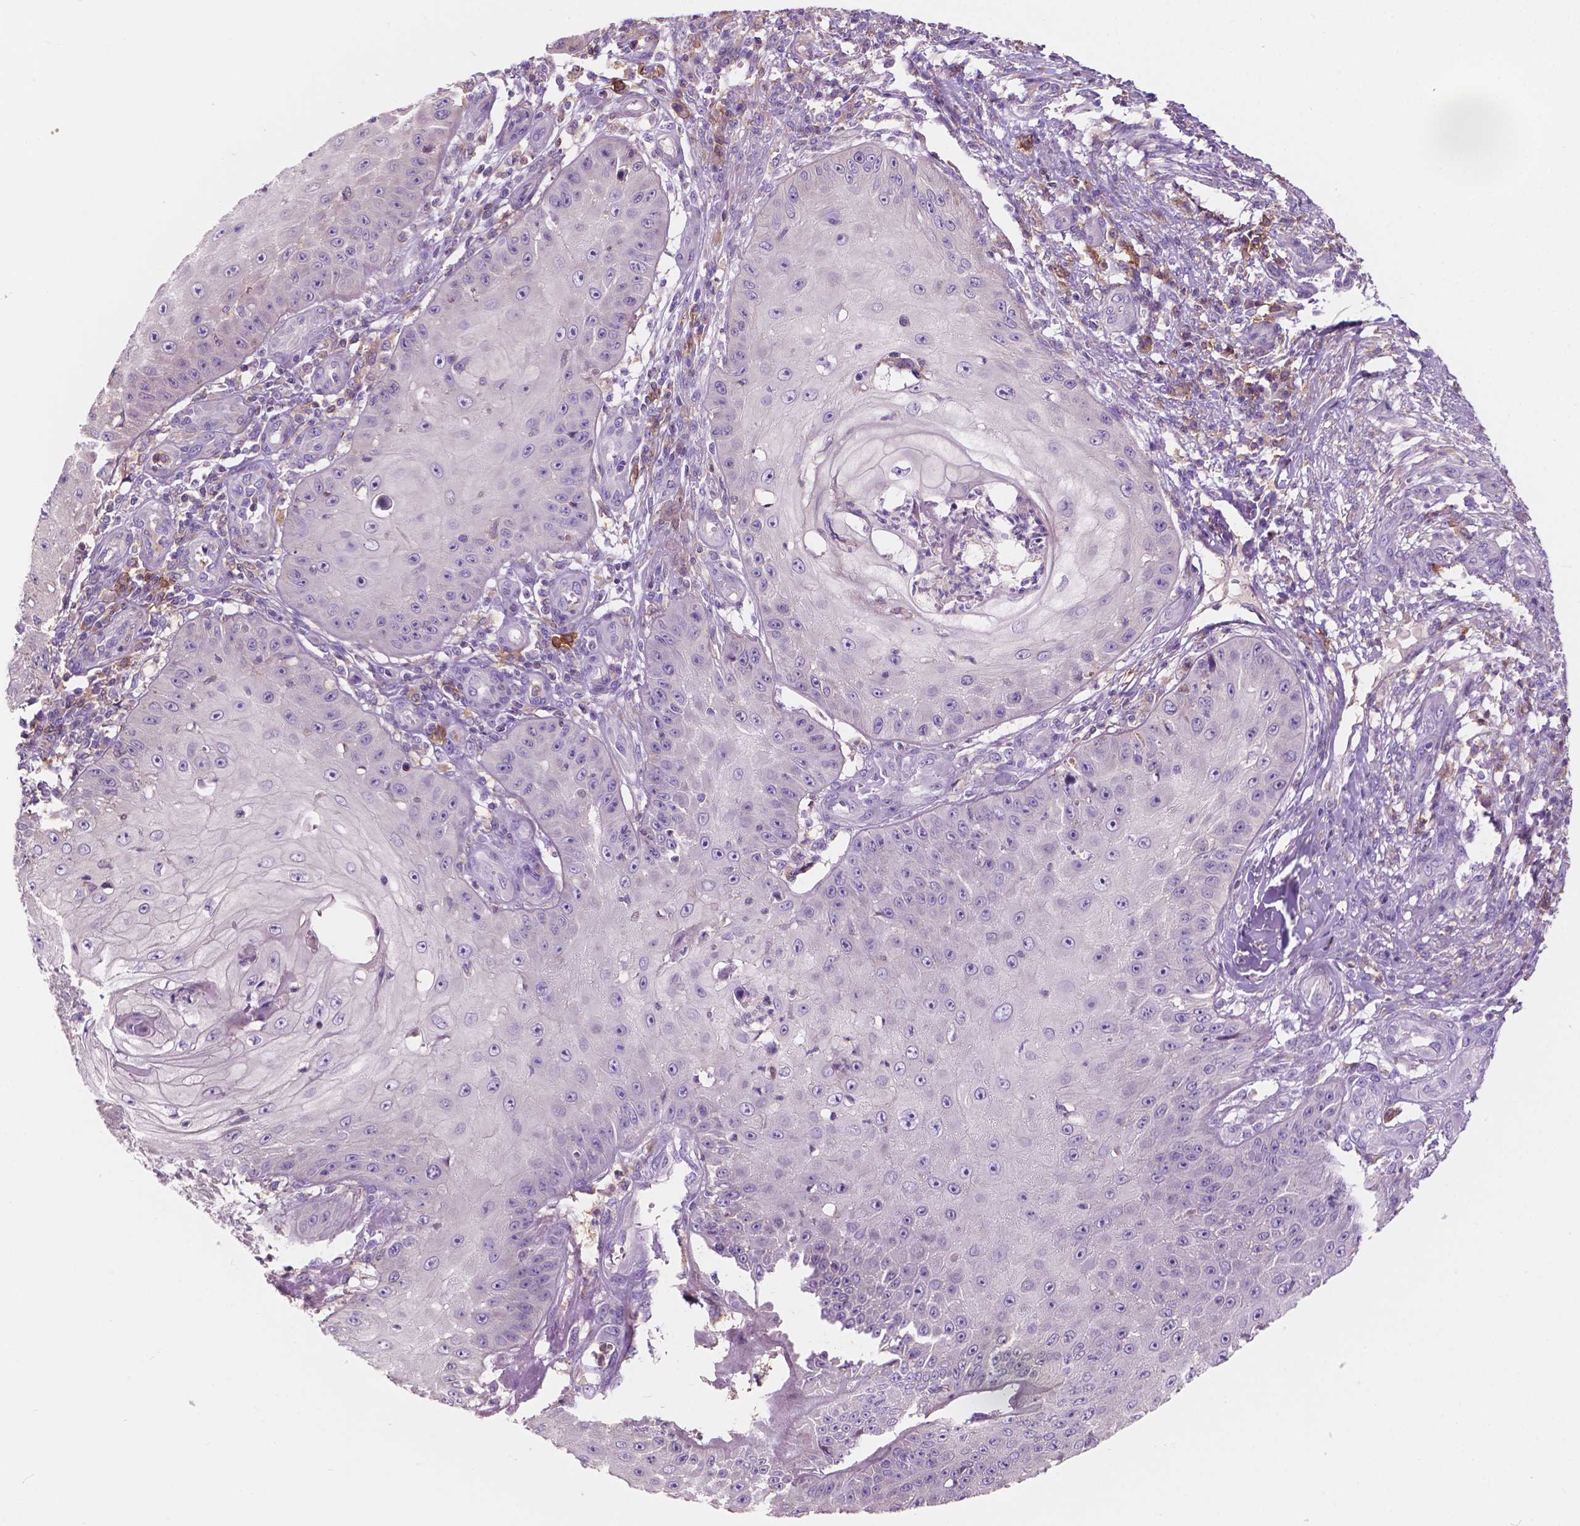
{"staining": {"intensity": "negative", "quantity": "none", "location": "none"}, "tissue": "skin cancer", "cell_type": "Tumor cells", "image_type": "cancer", "snomed": [{"axis": "morphology", "description": "Squamous cell carcinoma, NOS"}, {"axis": "topography", "description": "Skin"}], "caption": "Human skin squamous cell carcinoma stained for a protein using IHC shows no positivity in tumor cells.", "gene": "SEMA4A", "patient": {"sex": "male", "age": 70}}